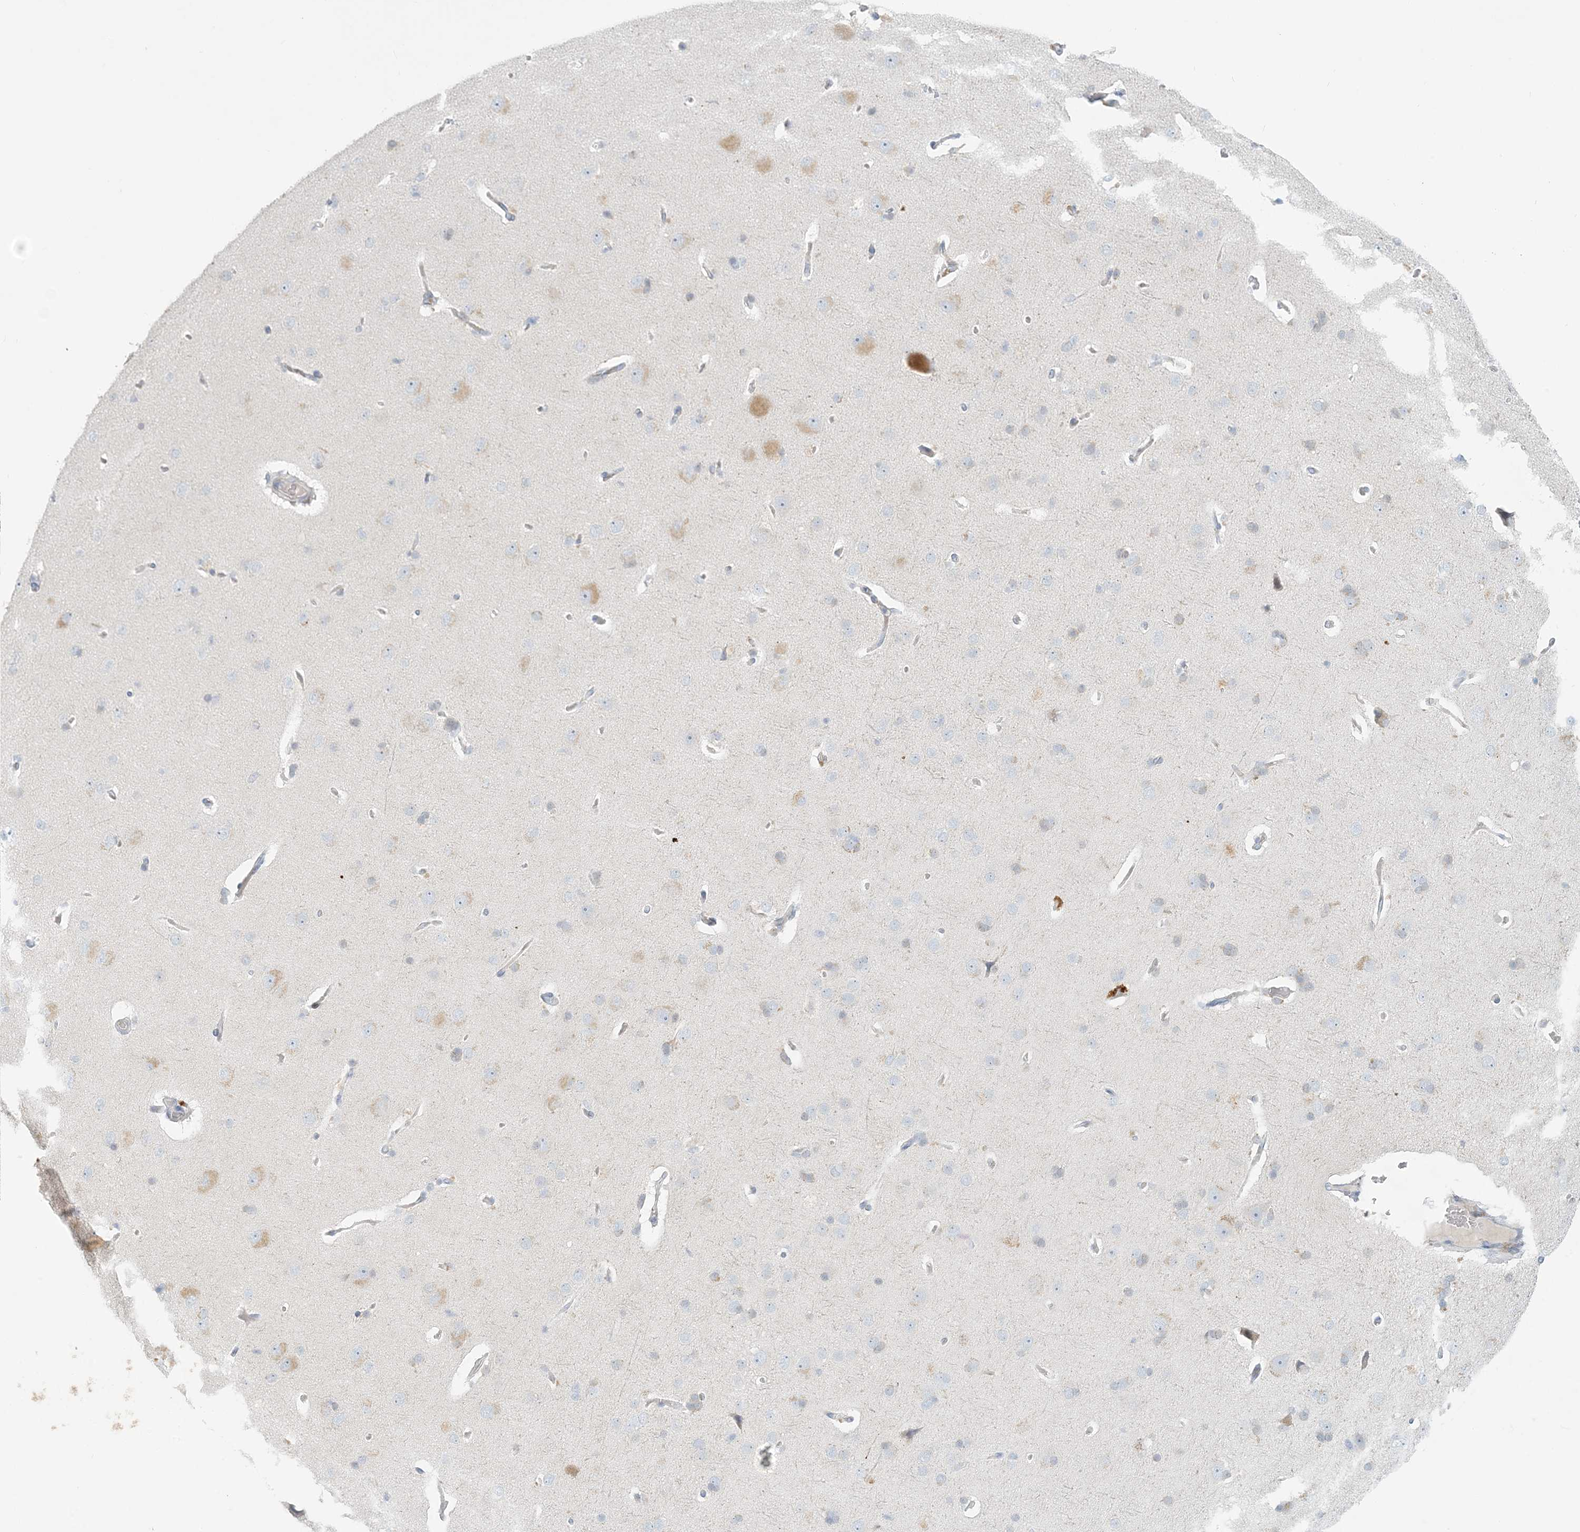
{"staining": {"intensity": "negative", "quantity": "none", "location": "none"}, "tissue": "cerebral cortex", "cell_type": "Endothelial cells", "image_type": "normal", "snomed": [{"axis": "morphology", "description": "Normal tissue, NOS"}, {"axis": "topography", "description": "Cerebral cortex"}], "caption": "Human cerebral cortex stained for a protein using immunohistochemistry demonstrates no staining in endothelial cells.", "gene": "ZNF385D", "patient": {"sex": "male", "age": 62}}